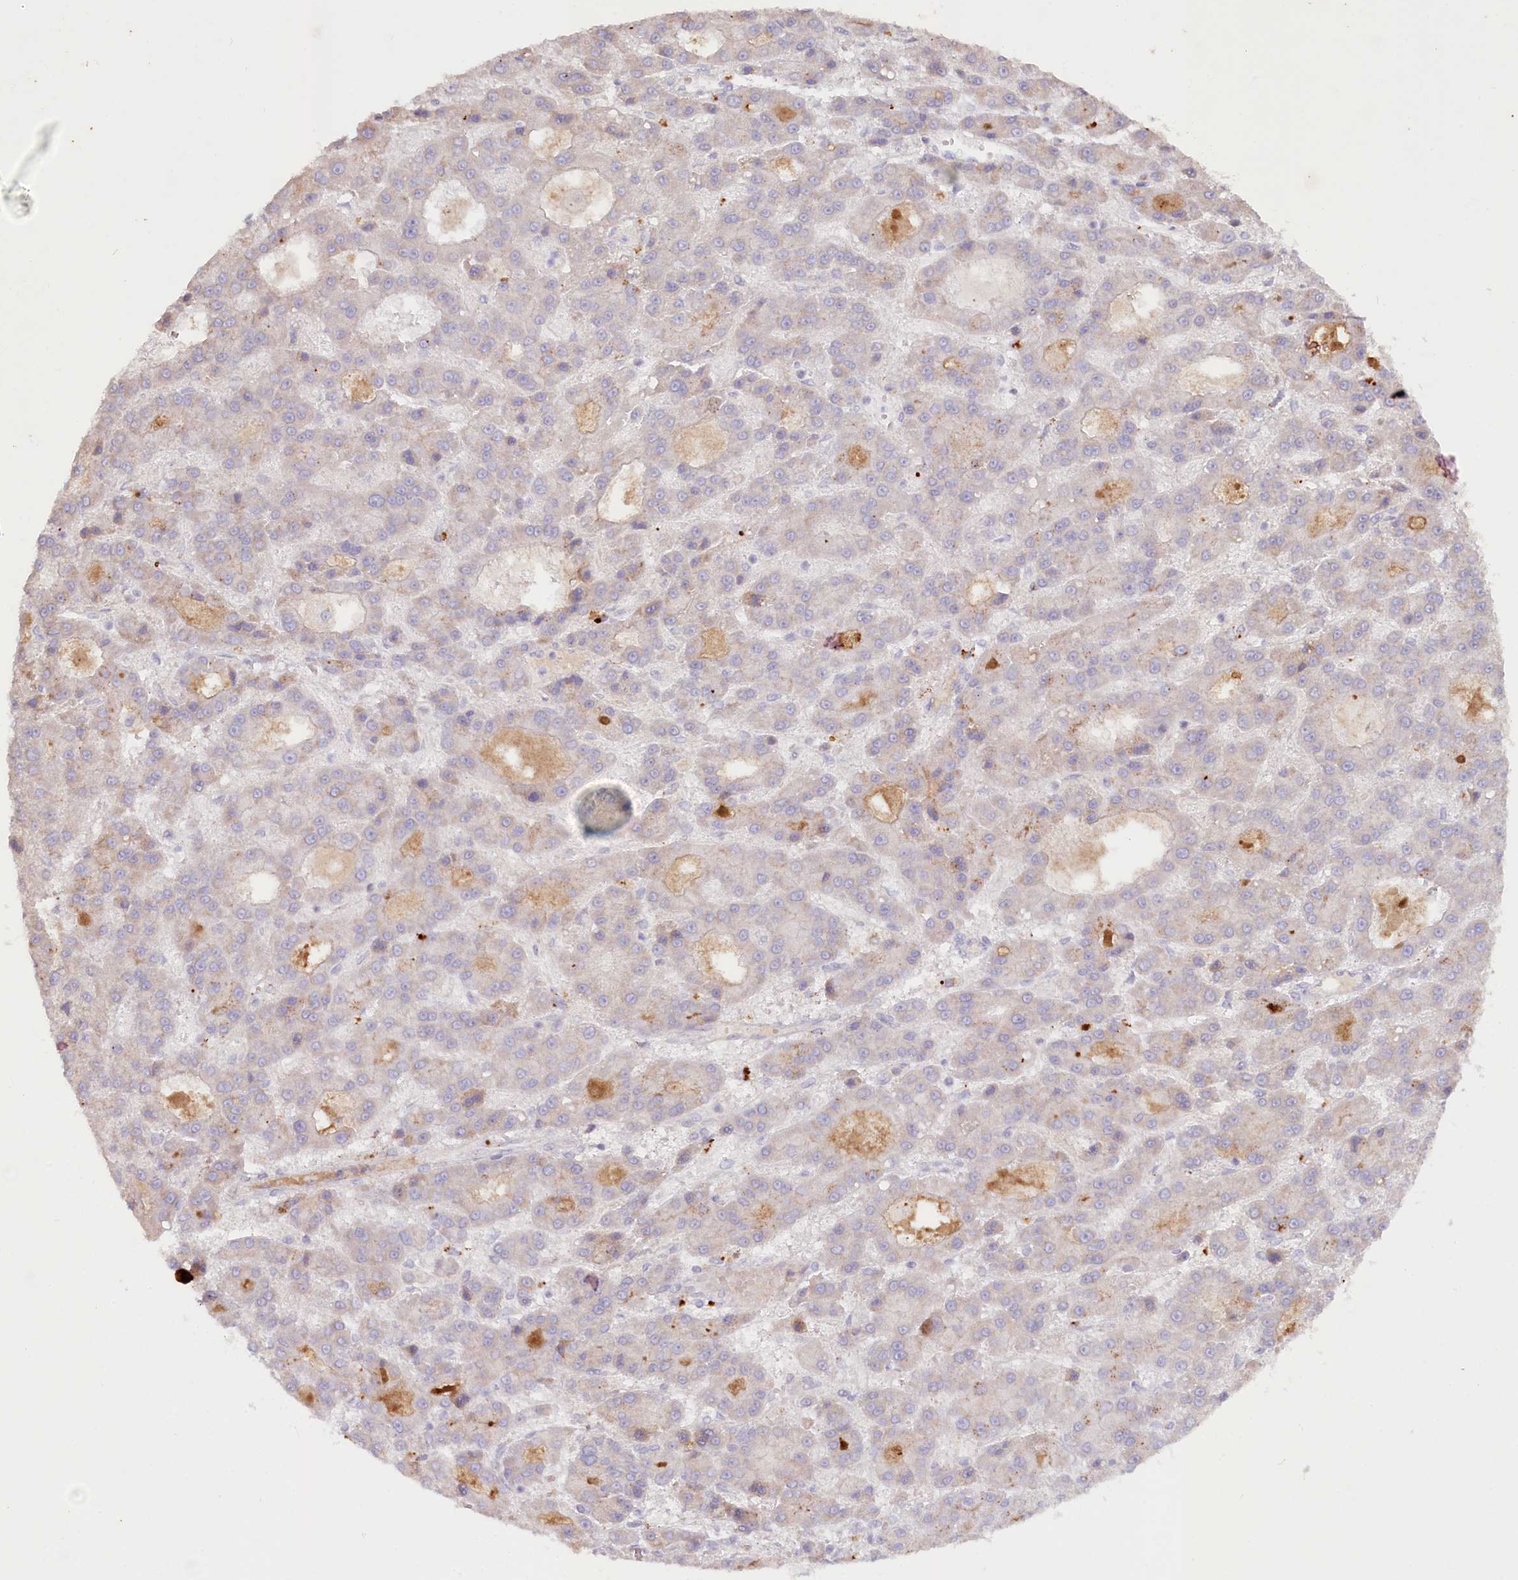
{"staining": {"intensity": "weak", "quantity": "<25%", "location": "cytoplasmic/membranous"}, "tissue": "liver cancer", "cell_type": "Tumor cells", "image_type": "cancer", "snomed": [{"axis": "morphology", "description": "Carcinoma, Hepatocellular, NOS"}, {"axis": "topography", "description": "Liver"}], "caption": "Tumor cells show no significant protein positivity in liver hepatocellular carcinoma.", "gene": "PSAPL1", "patient": {"sex": "male", "age": 70}}